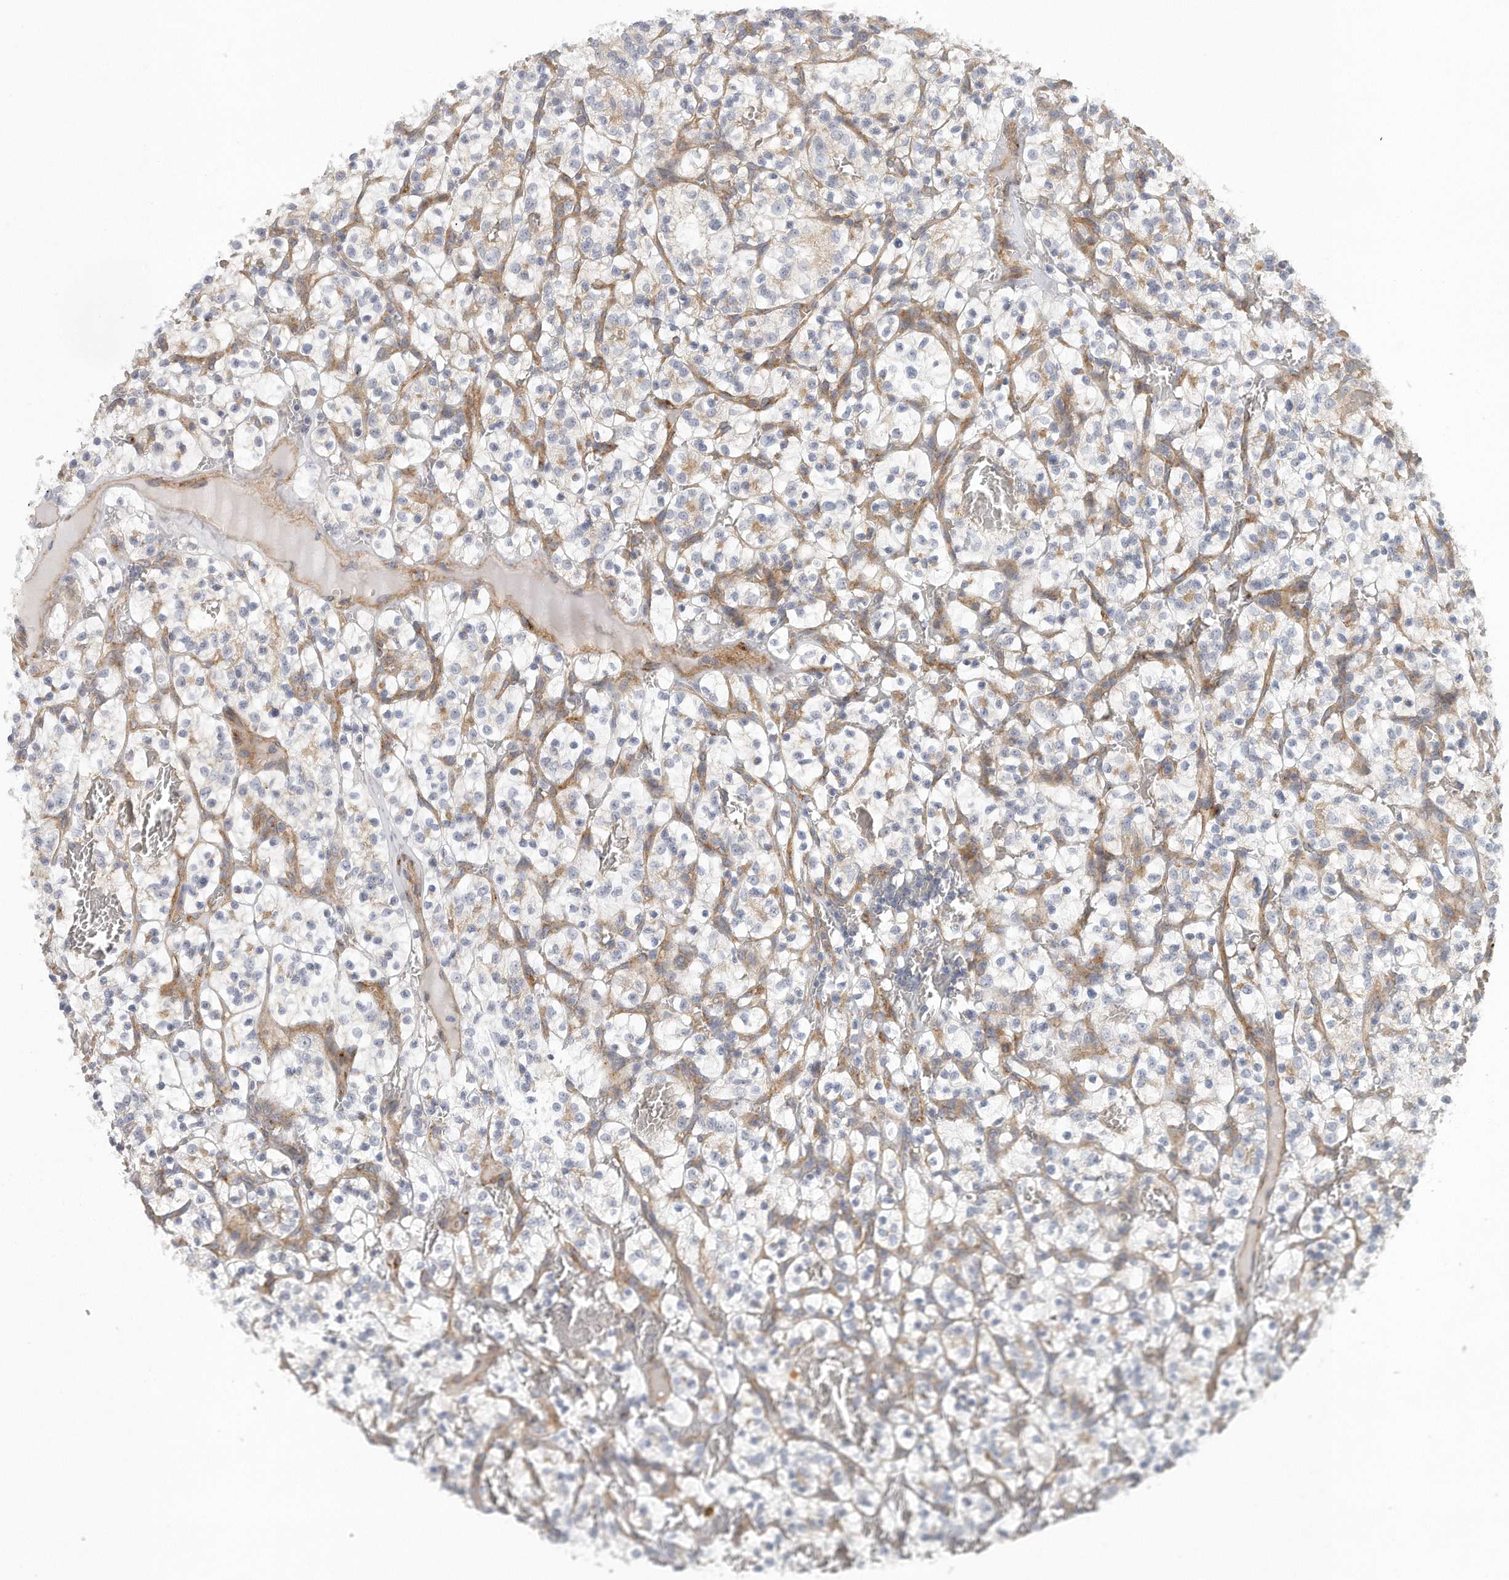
{"staining": {"intensity": "negative", "quantity": "none", "location": "none"}, "tissue": "renal cancer", "cell_type": "Tumor cells", "image_type": "cancer", "snomed": [{"axis": "morphology", "description": "Adenocarcinoma, NOS"}, {"axis": "topography", "description": "Kidney"}], "caption": "Tumor cells are negative for protein expression in human renal cancer (adenocarcinoma).", "gene": "MTERF4", "patient": {"sex": "female", "age": 57}}